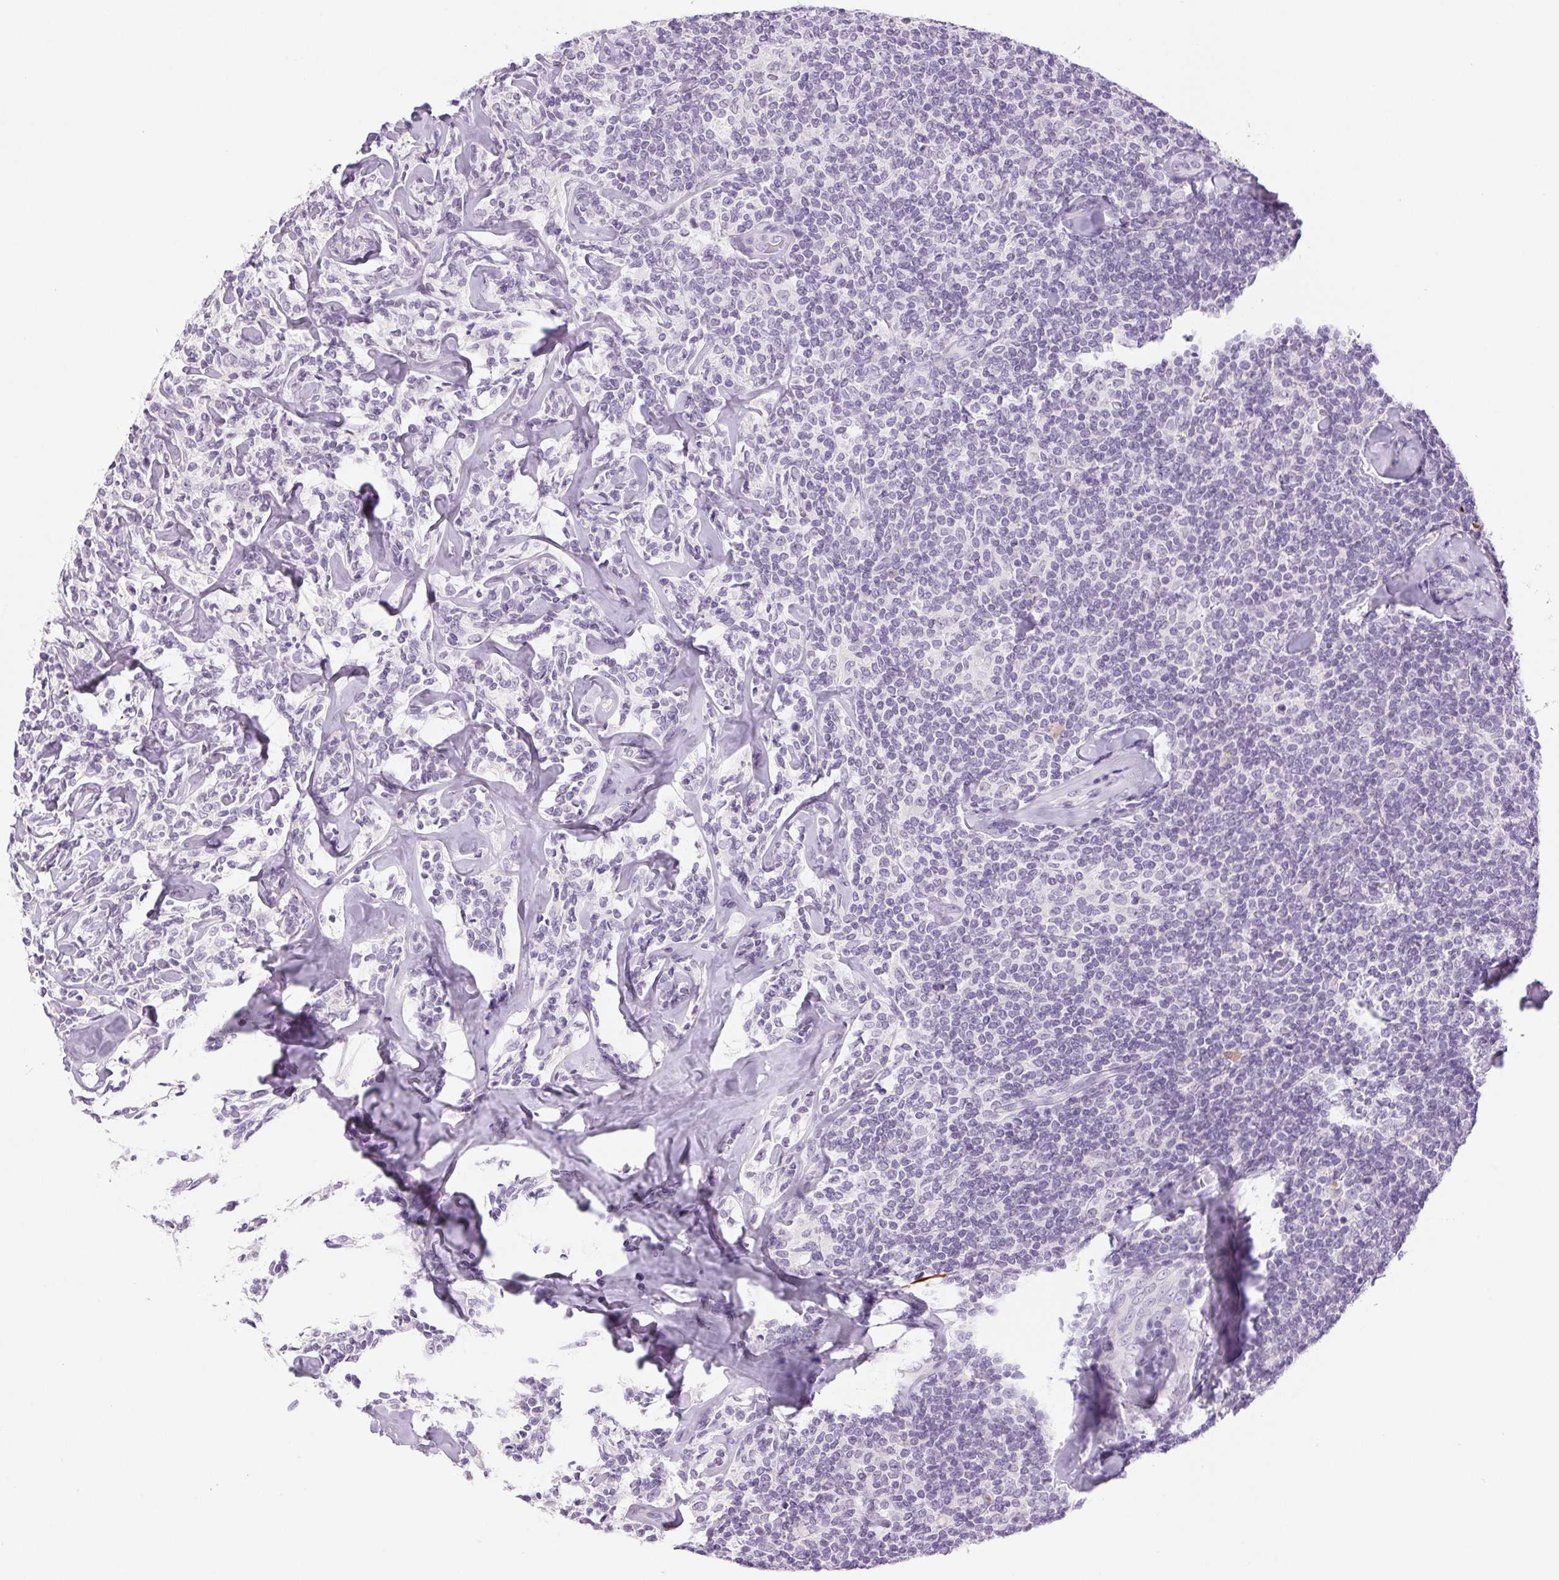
{"staining": {"intensity": "negative", "quantity": "none", "location": "none"}, "tissue": "lymphoma", "cell_type": "Tumor cells", "image_type": "cancer", "snomed": [{"axis": "morphology", "description": "Malignant lymphoma, non-Hodgkin's type, Low grade"}, {"axis": "topography", "description": "Lymph node"}], "caption": "Micrograph shows no protein positivity in tumor cells of malignant lymphoma, non-Hodgkin's type (low-grade) tissue.", "gene": "IFIT1B", "patient": {"sex": "female", "age": 56}}